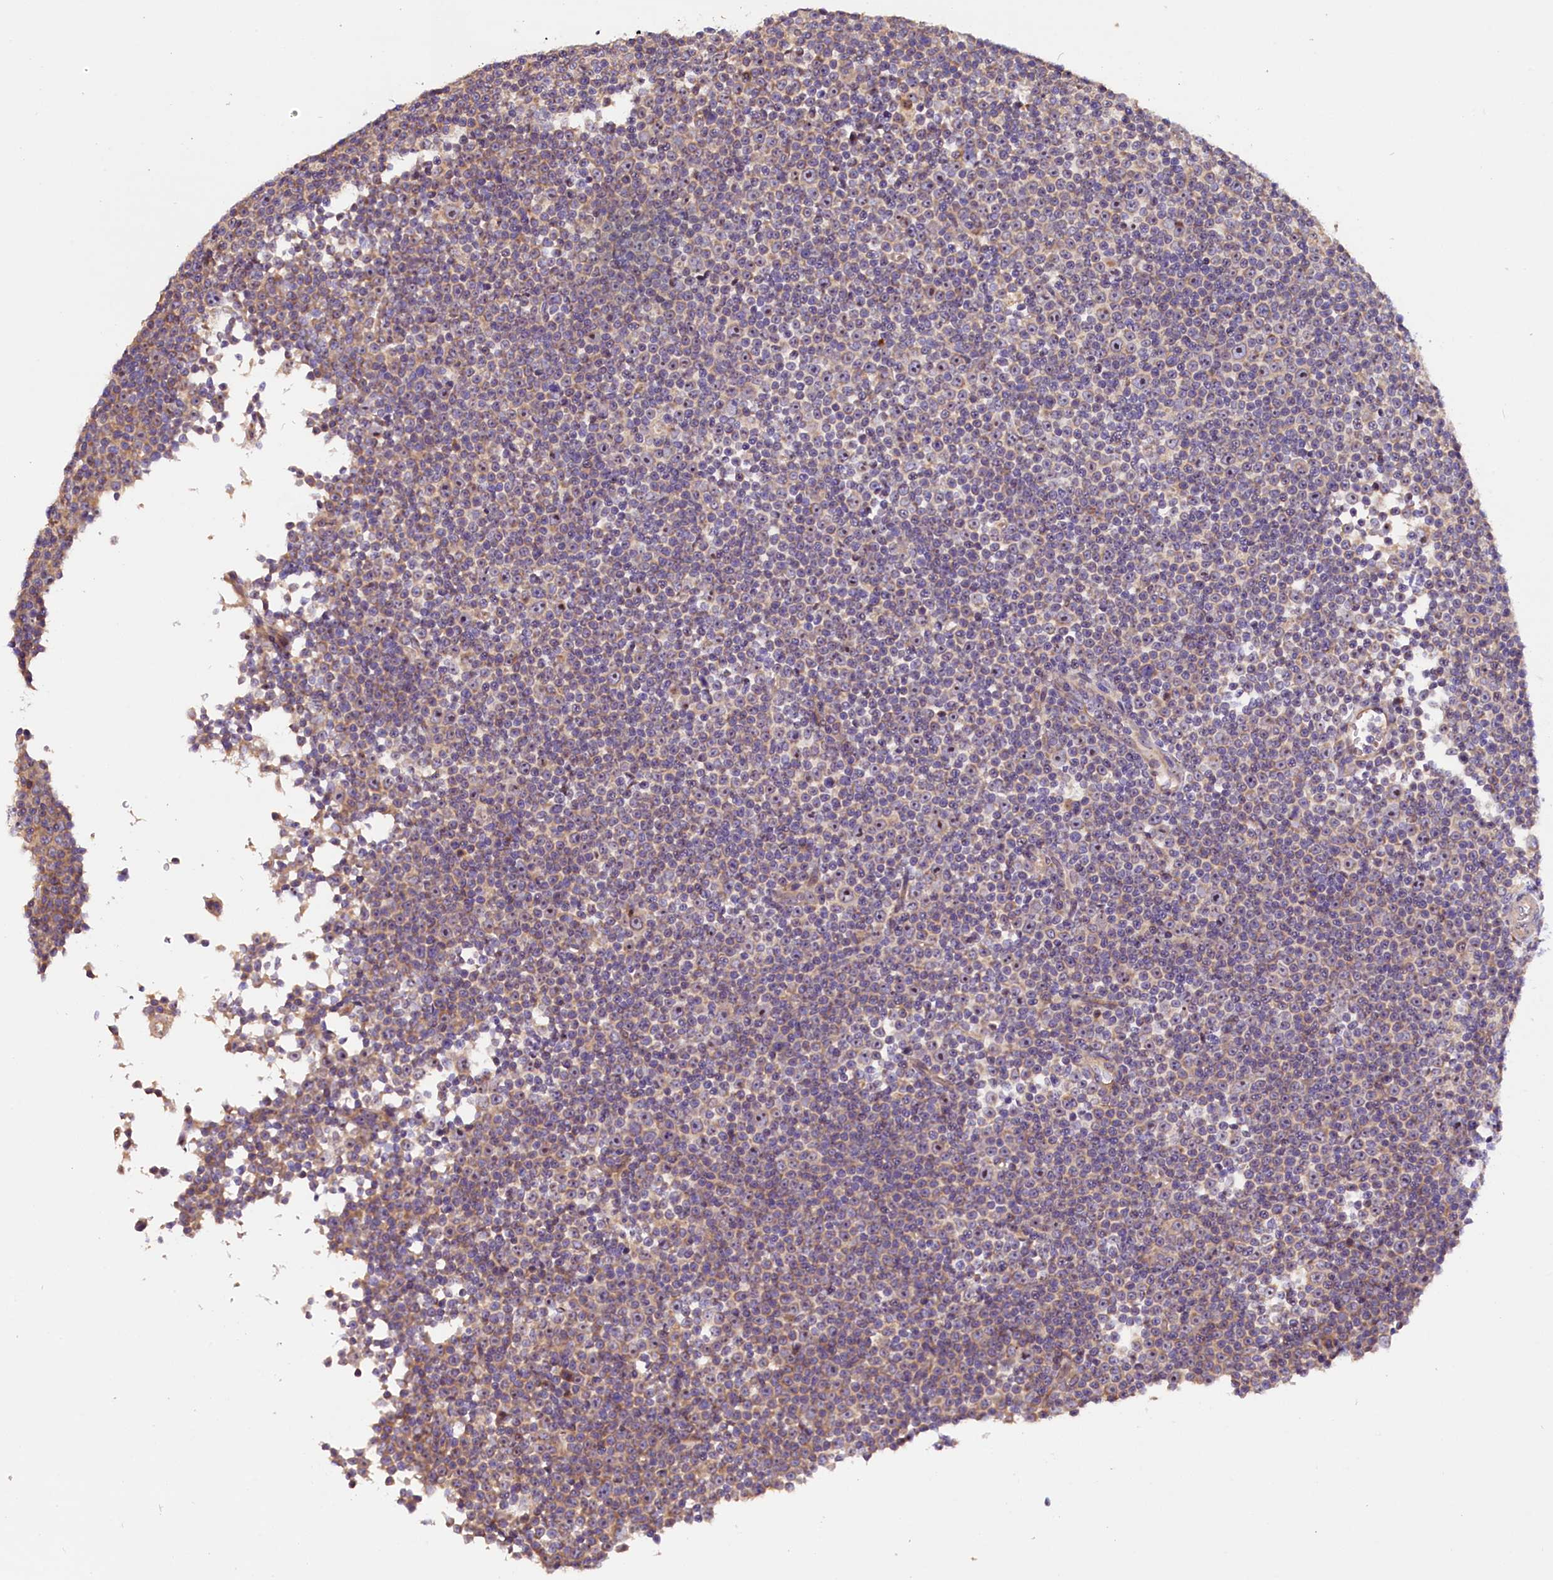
{"staining": {"intensity": "weak", "quantity": "25%-75%", "location": "cytoplasmic/membranous,nuclear"}, "tissue": "lymphoma", "cell_type": "Tumor cells", "image_type": "cancer", "snomed": [{"axis": "morphology", "description": "Malignant lymphoma, non-Hodgkin's type, Low grade"}, {"axis": "topography", "description": "Lymph node"}], "caption": "Lymphoma was stained to show a protein in brown. There is low levels of weak cytoplasmic/membranous and nuclear positivity in approximately 25%-75% of tumor cells.", "gene": "FRY", "patient": {"sex": "female", "age": 67}}